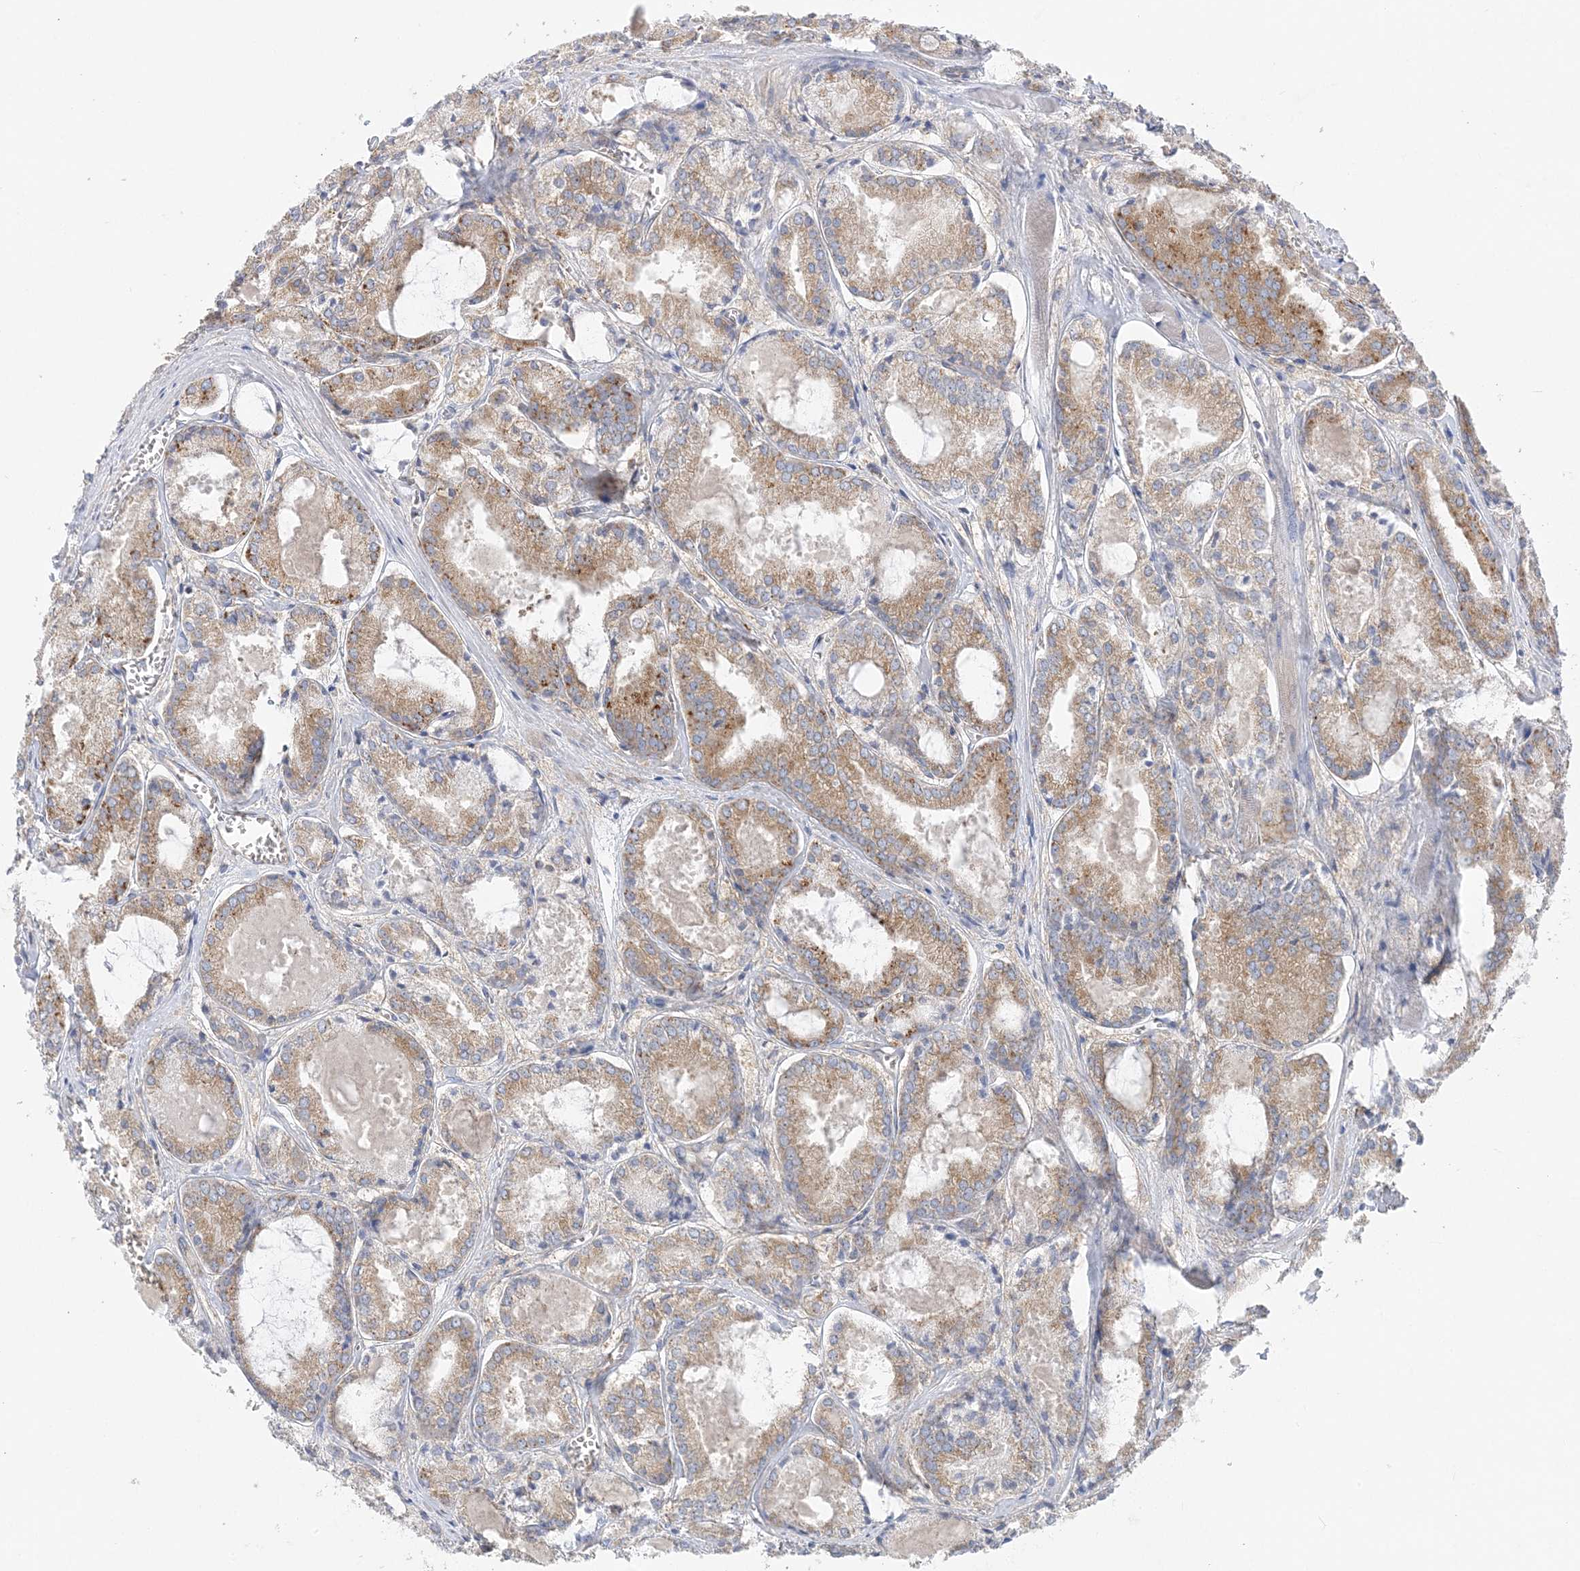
{"staining": {"intensity": "moderate", "quantity": ">75%", "location": "cytoplasmic/membranous"}, "tissue": "prostate cancer", "cell_type": "Tumor cells", "image_type": "cancer", "snomed": [{"axis": "morphology", "description": "Adenocarcinoma, Low grade"}, {"axis": "topography", "description": "Prostate"}], "caption": "Immunohistochemical staining of prostate cancer displays moderate cytoplasmic/membranous protein expression in approximately >75% of tumor cells.", "gene": "FAM114A2", "patient": {"sex": "male", "age": 67}}